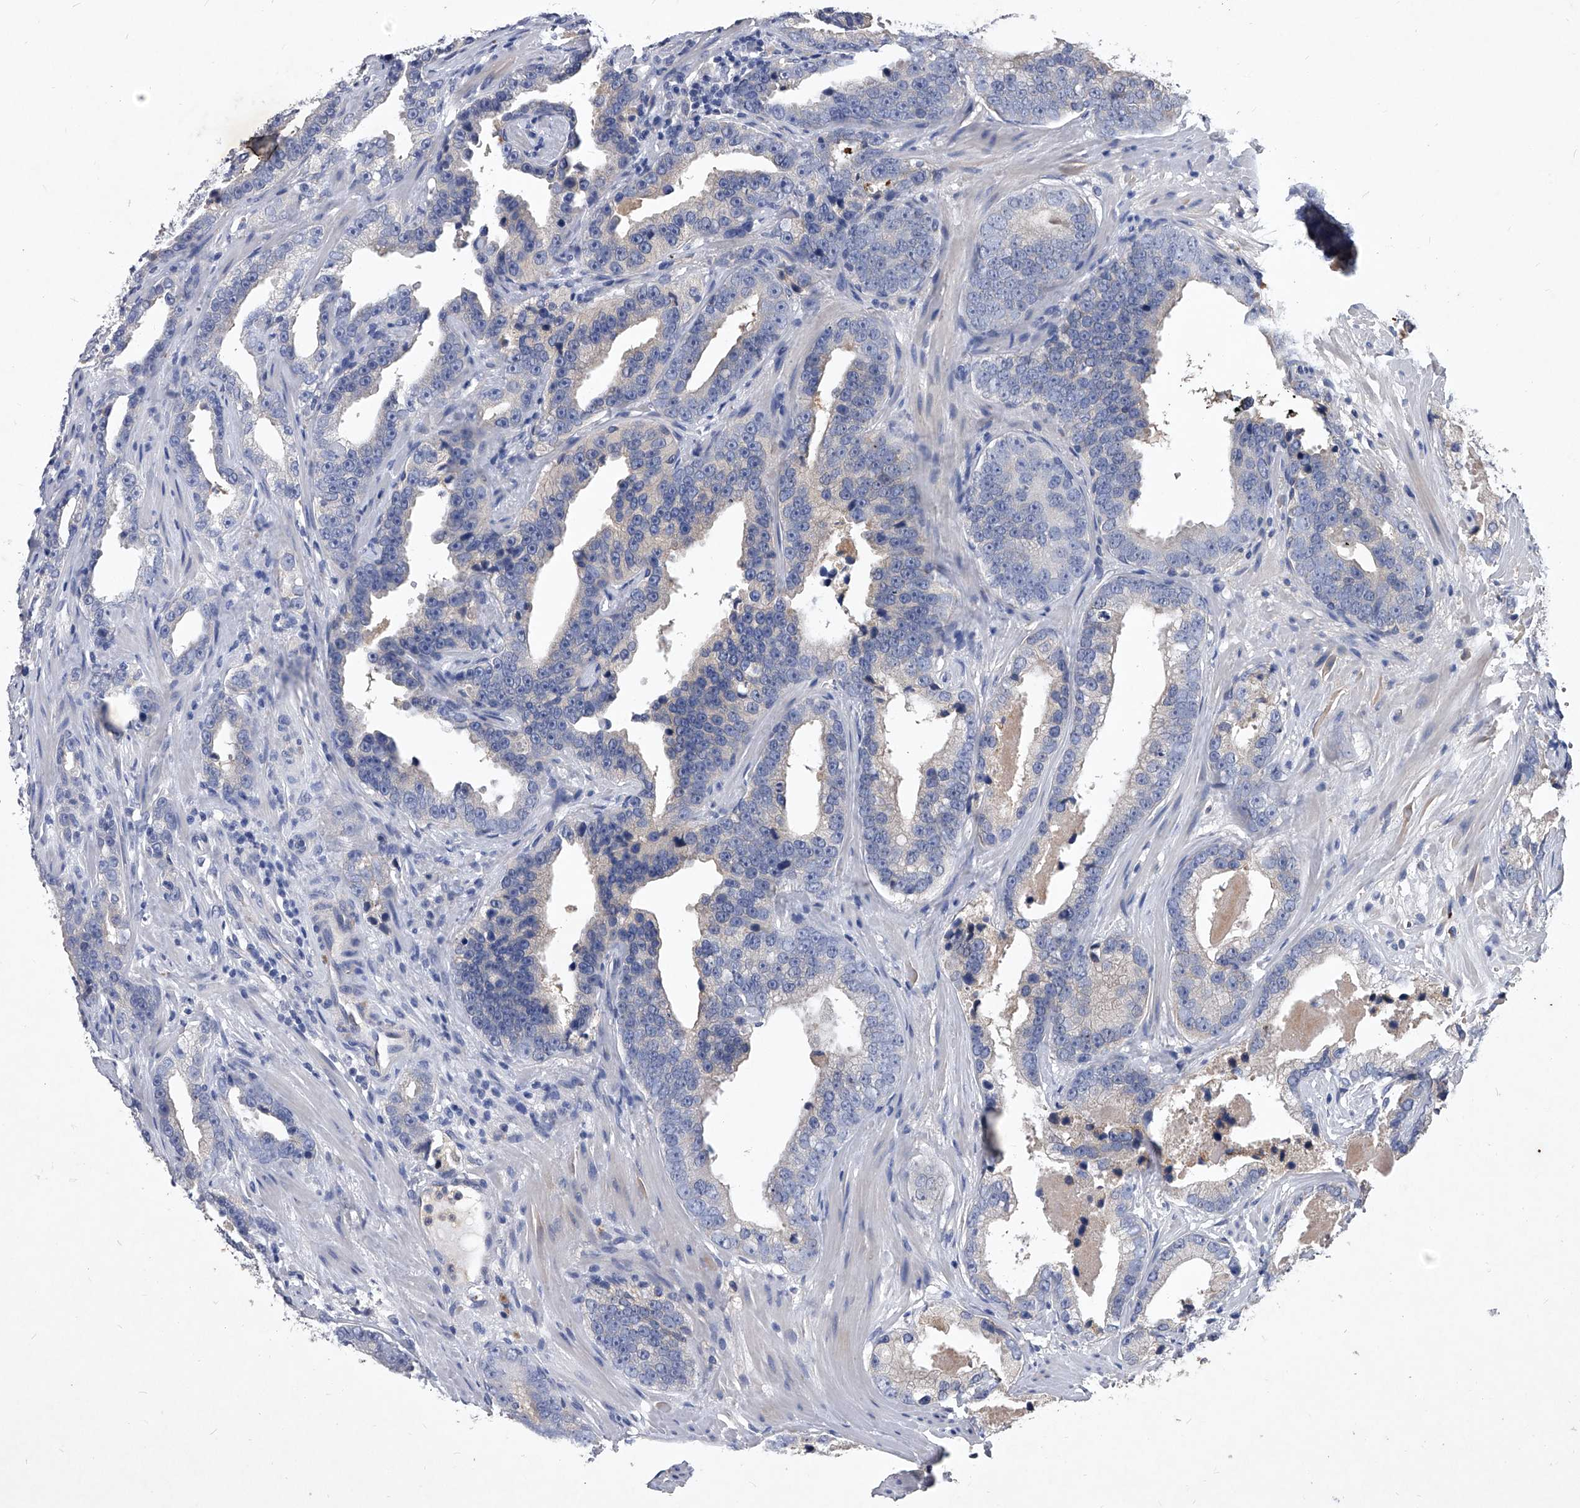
{"staining": {"intensity": "negative", "quantity": "none", "location": "none"}, "tissue": "prostate cancer", "cell_type": "Tumor cells", "image_type": "cancer", "snomed": [{"axis": "morphology", "description": "Adenocarcinoma, High grade"}, {"axis": "topography", "description": "Prostate"}], "caption": "The photomicrograph displays no staining of tumor cells in prostate cancer.", "gene": "C5", "patient": {"sex": "male", "age": 62}}